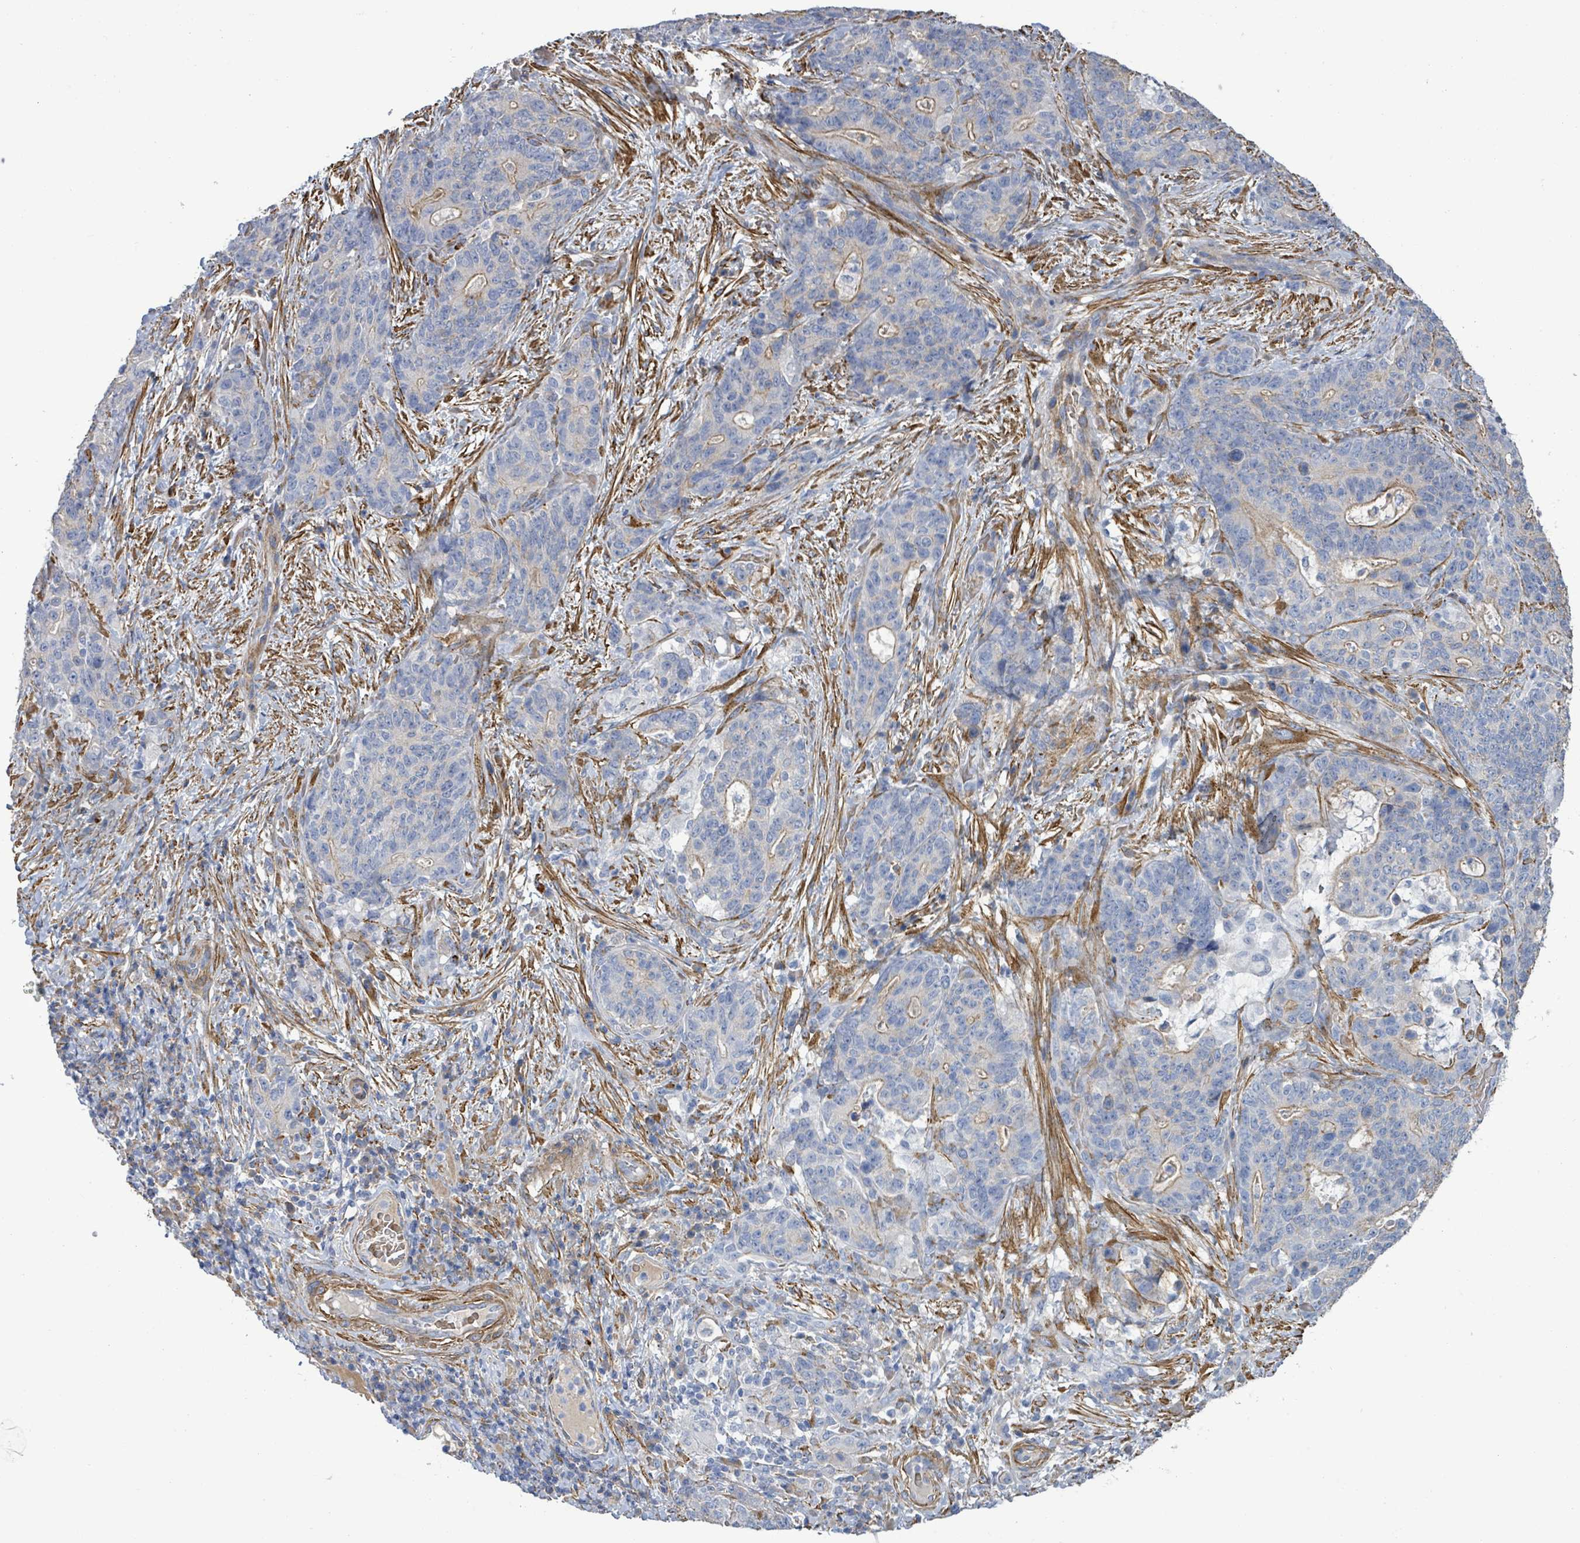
{"staining": {"intensity": "negative", "quantity": "none", "location": "none"}, "tissue": "stomach cancer", "cell_type": "Tumor cells", "image_type": "cancer", "snomed": [{"axis": "morphology", "description": "Normal tissue, NOS"}, {"axis": "morphology", "description": "Adenocarcinoma, NOS"}, {"axis": "topography", "description": "Stomach"}], "caption": "Tumor cells are negative for protein expression in human stomach adenocarcinoma.", "gene": "DMRTC1B", "patient": {"sex": "female", "age": 64}}